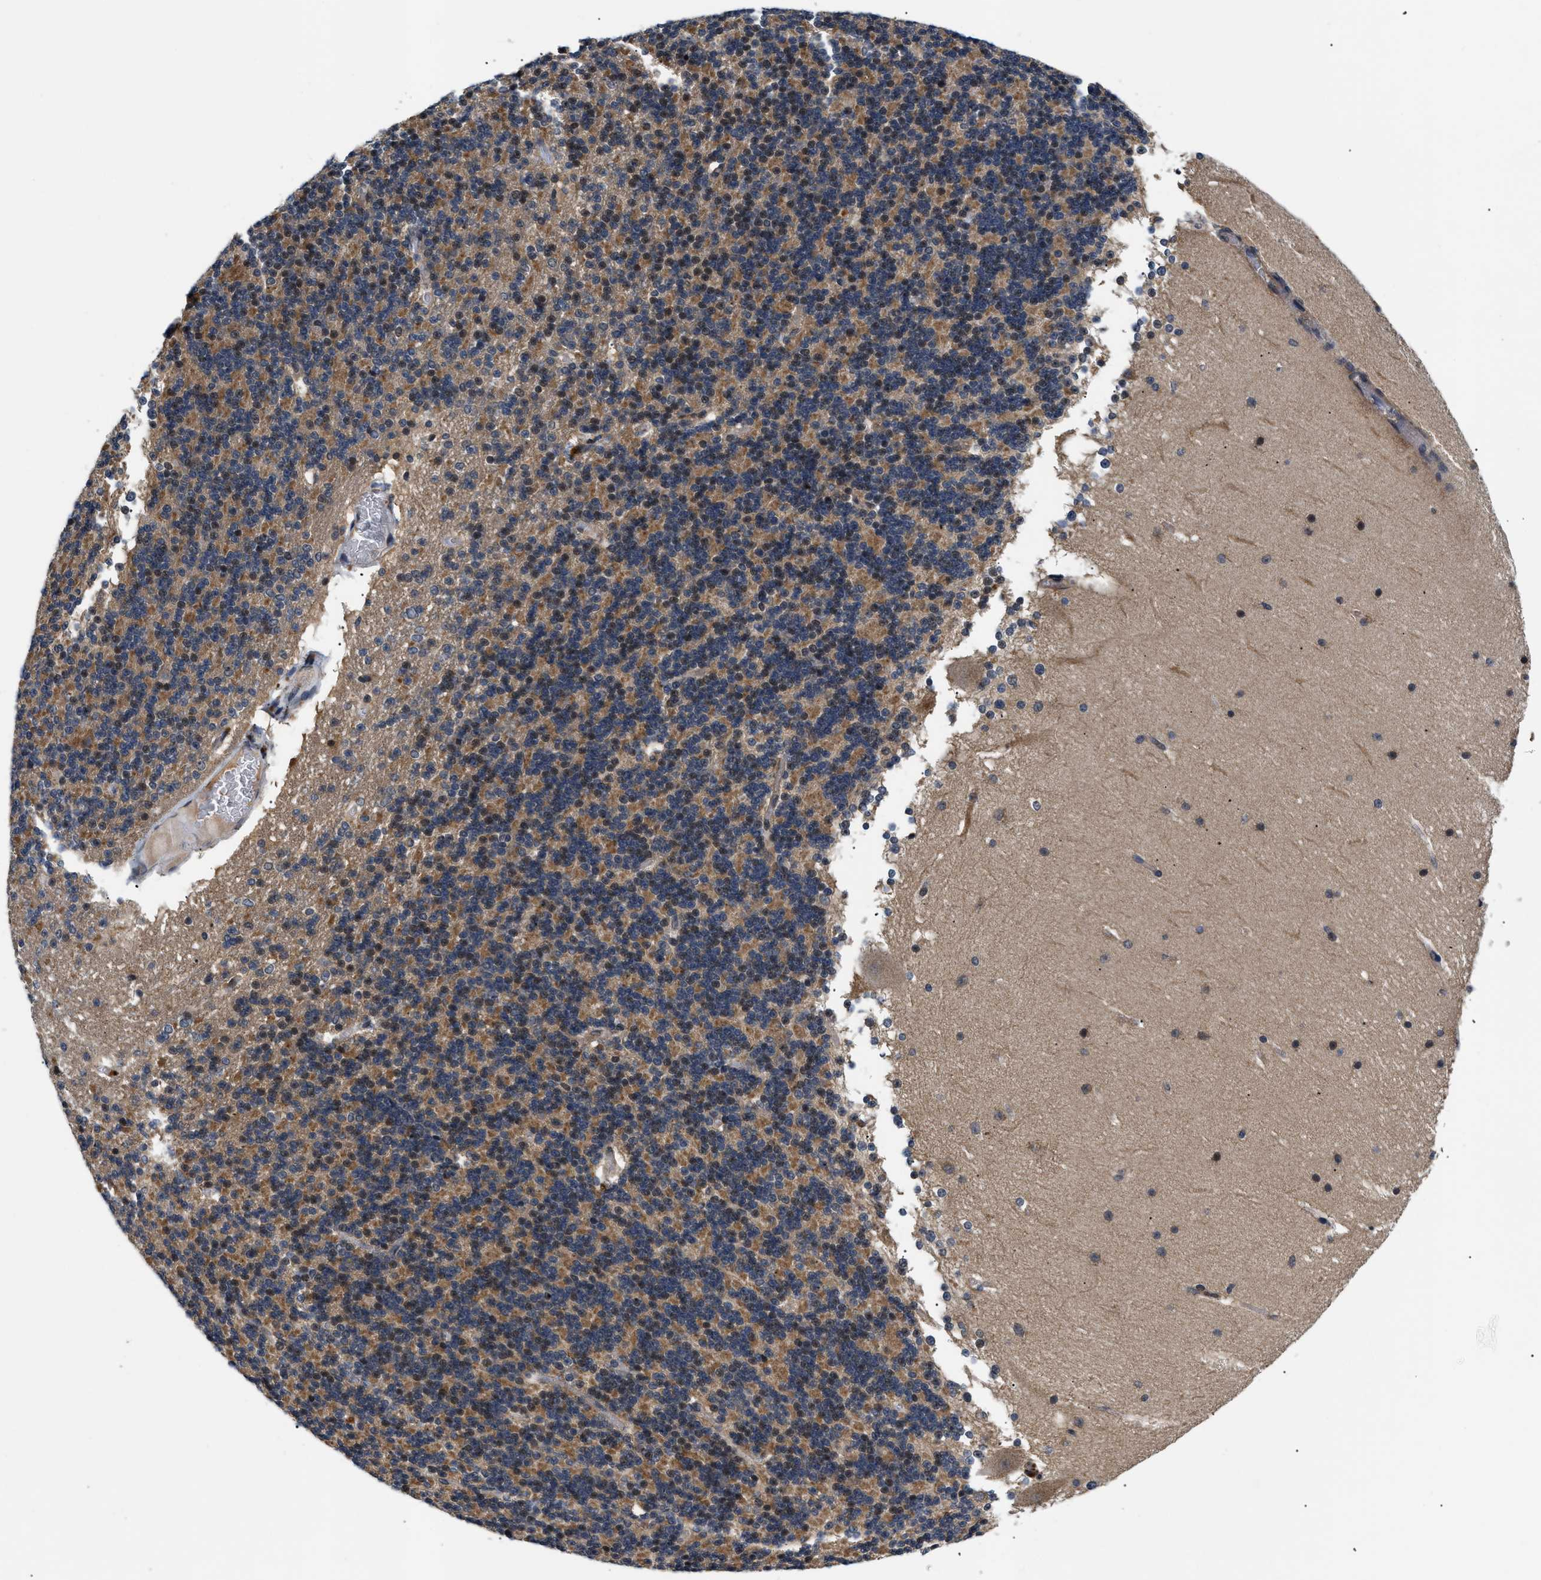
{"staining": {"intensity": "moderate", "quantity": ">75%", "location": "cytoplasmic/membranous,nuclear"}, "tissue": "cerebellum", "cell_type": "Cells in granular layer", "image_type": "normal", "snomed": [{"axis": "morphology", "description": "Normal tissue, NOS"}, {"axis": "topography", "description": "Cerebellum"}], "caption": "The histopathology image demonstrates a brown stain indicating the presence of a protein in the cytoplasmic/membranous,nuclear of cells in granular layer in cerebellum. (DAB (3,3'-diaminobenzidine) IHC with brightfield microscopy, high magnification).", "gene": "HMGCR", "patient": {"sex": "female", "age": 19}}